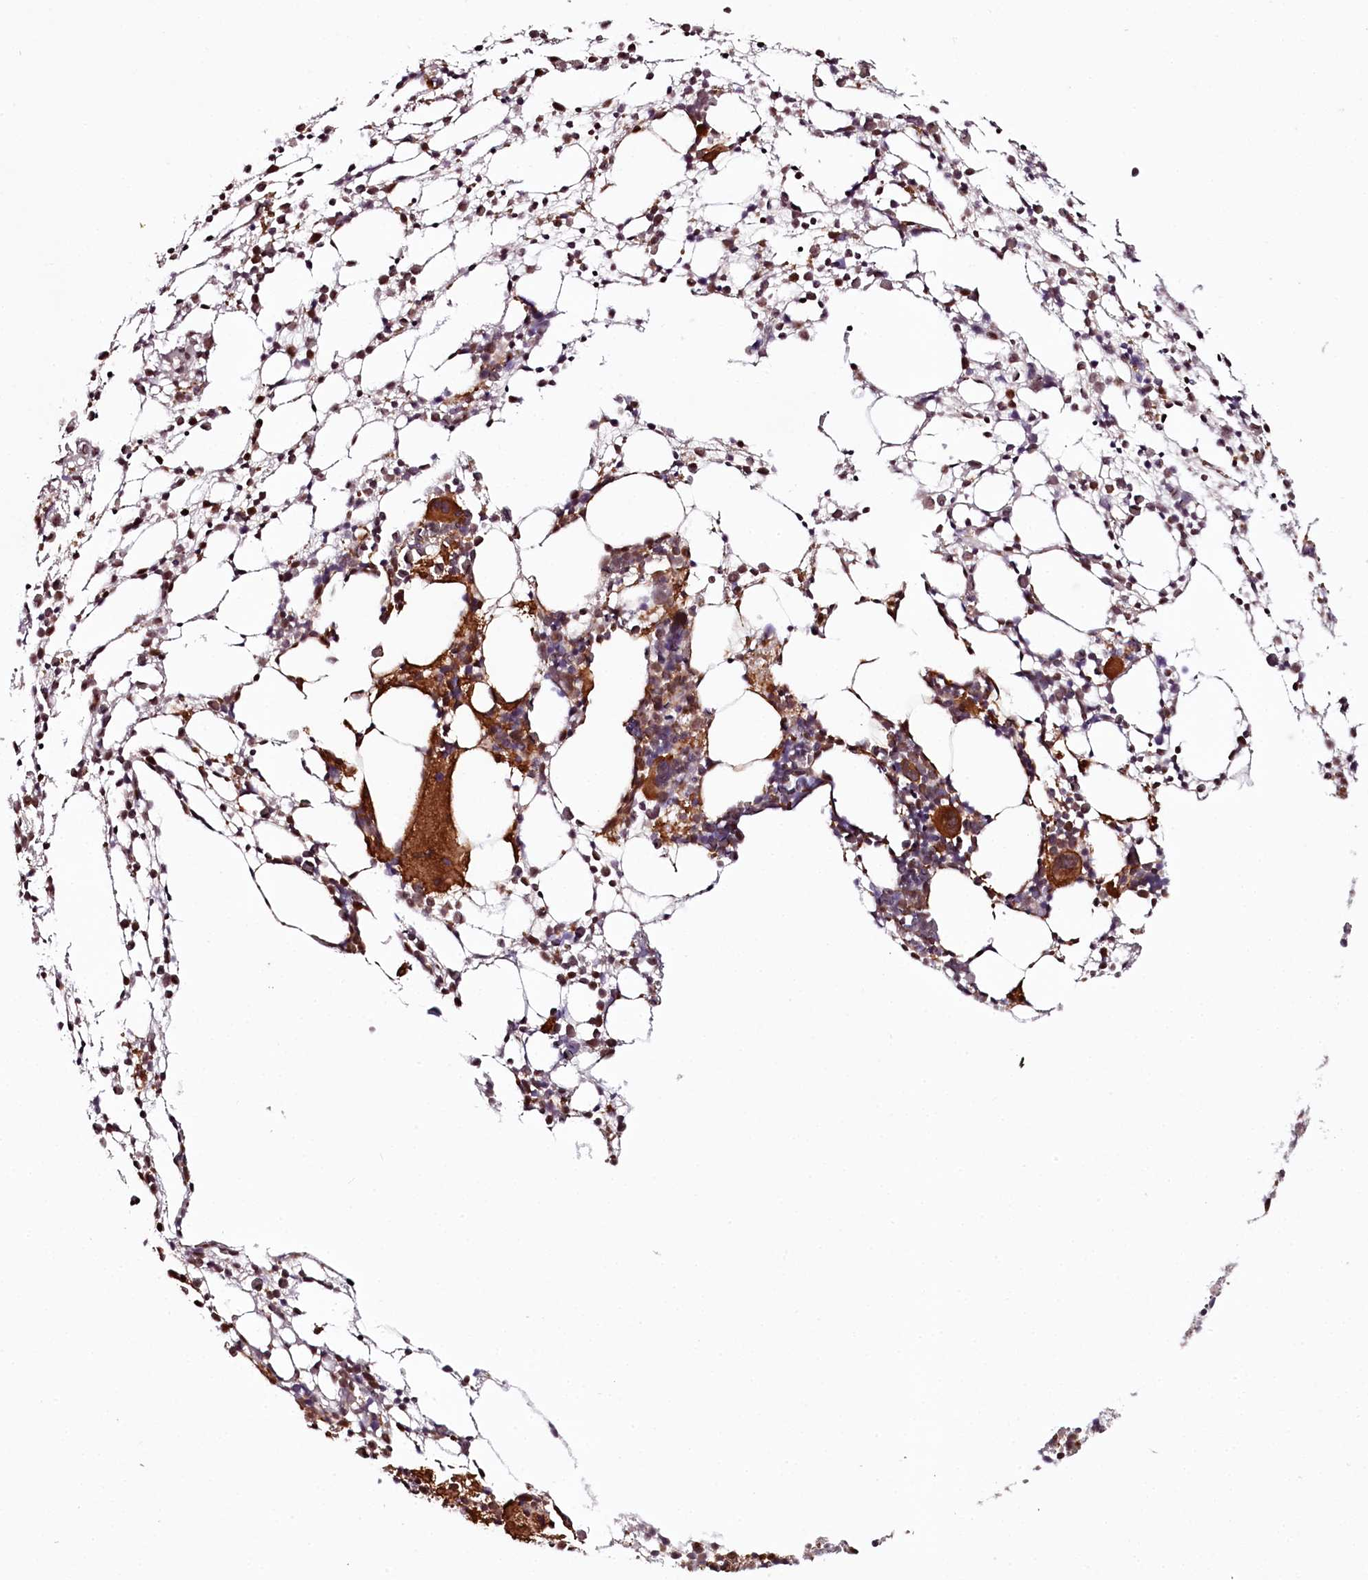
{"staining": {"intensity": "moderate", "quantity": "25%-75%", "location": "cytoplasmic/membranous,nuclear"}, "tissue": "bone marrow", "cell_type": "Hematopoietic cells", "image_type": "normal", "snomed": [{"axis": "morphology", "description": "Normal tissue, NOS"}, {"axis": "topography", "description": "Bone marrow"}], "caption": "This is a micrograph of immunohistochemistry staining of unremarkable bone marrow, which shows moderate expression in the cytoplasmic/membranous,nuclear of hematopoietic cells.", "gene": "TTC33", "patient": {"sex": "female", "age": 57}}